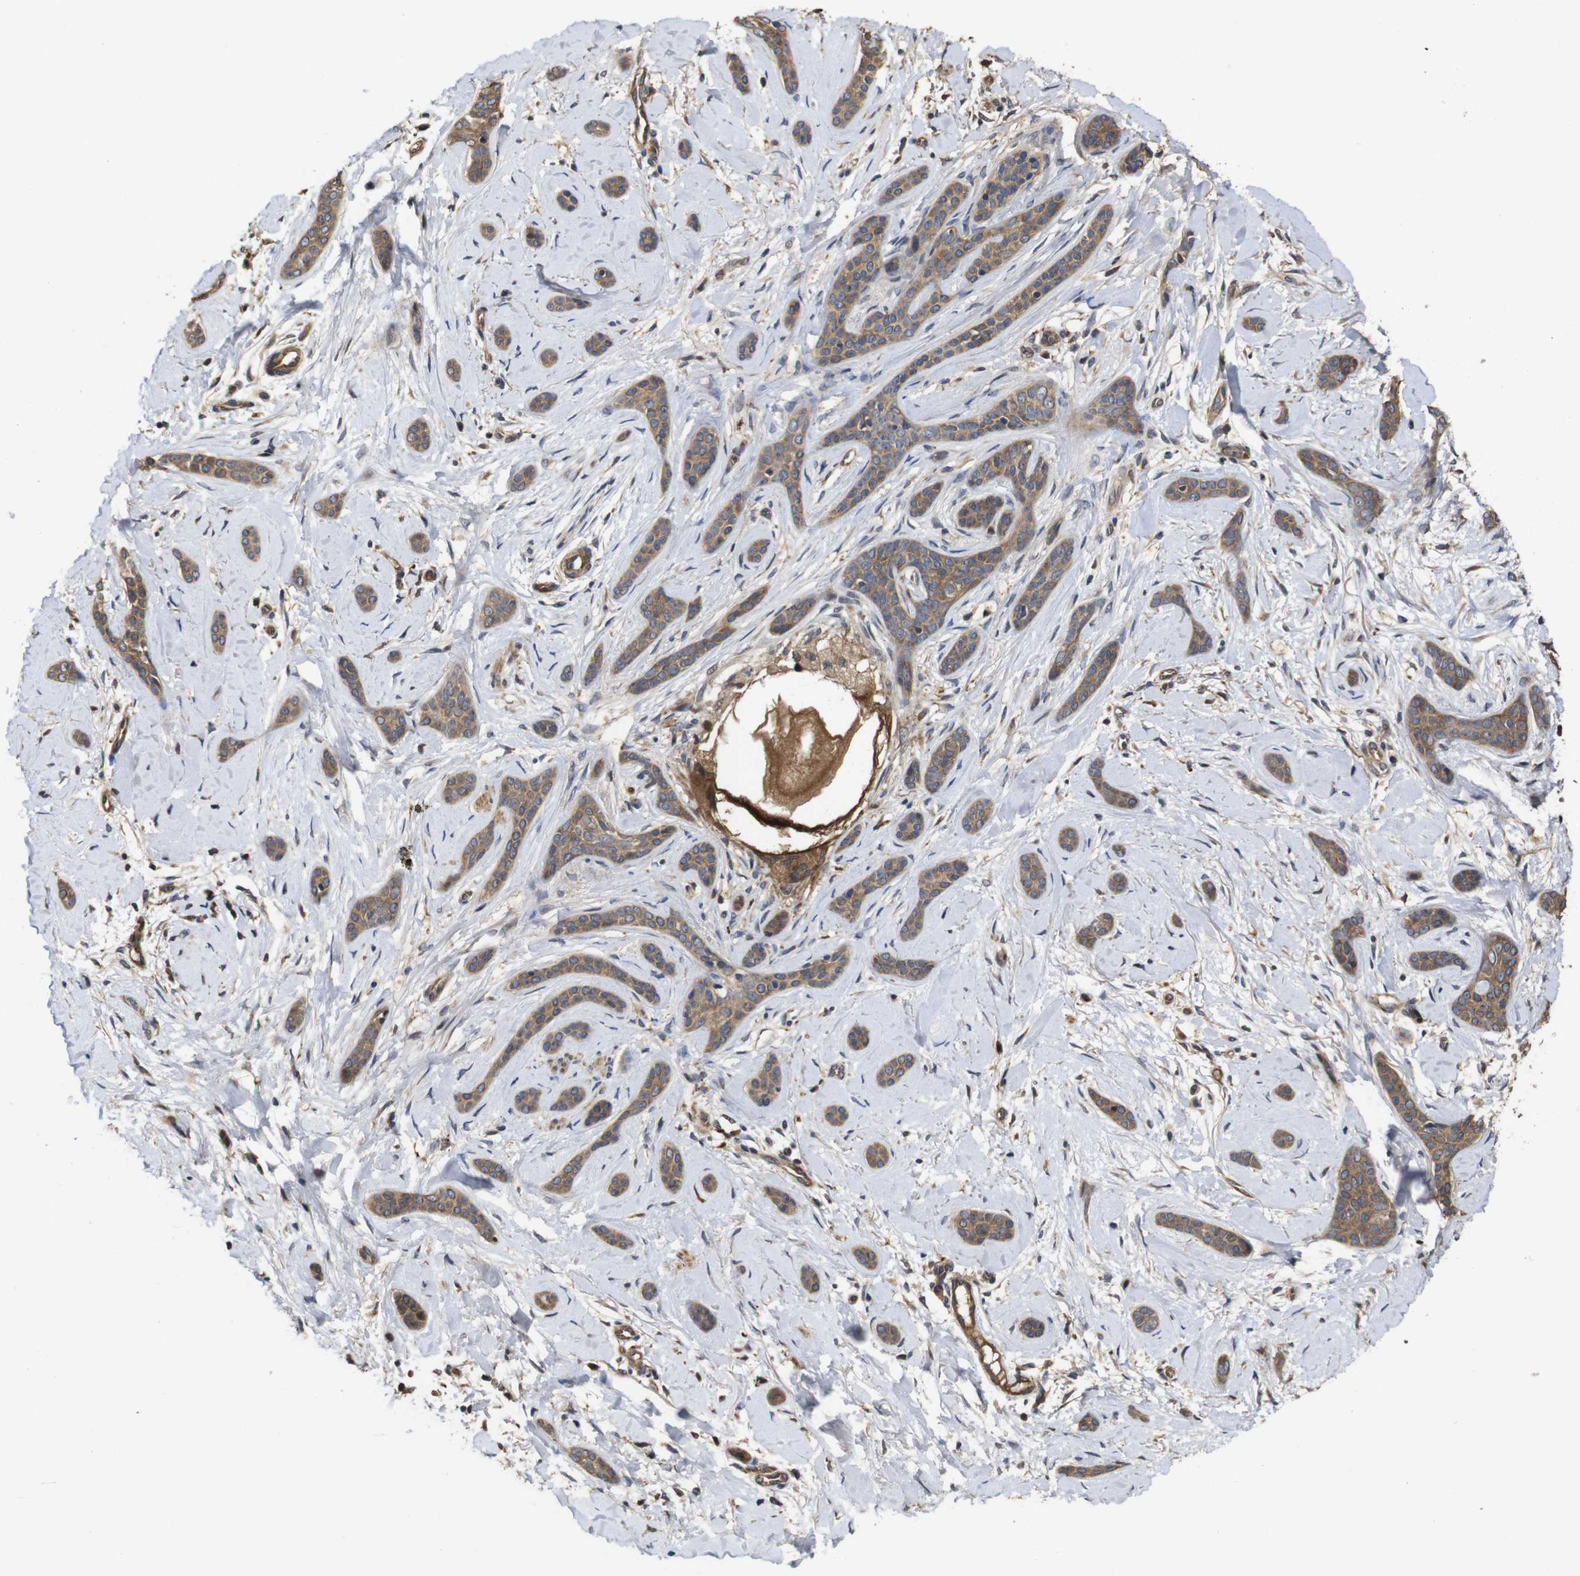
{"staining": {"intensity": "moderate", "quantity": ">75%", "location": "cytoplasmic/membranous"}, "tissue": "skin cancer", "cell_type": "Tumor cells", "image_type": "cancer", "snomed": [{"axis": "morphology", "description": "Basal cell carcinoma"}, {"axis": "morphology", "description": "Adnexal tumor, benign"}, {"axis": "topography", "description": "Skin"}], "caption": "Moderate cytoplasmic/membranous protein positivity is identified in about >75% of tumor cells in basal cell carcinoma (skin).", "gene": "PTPN14", "patient": {"sex": "female", "age": 42}}